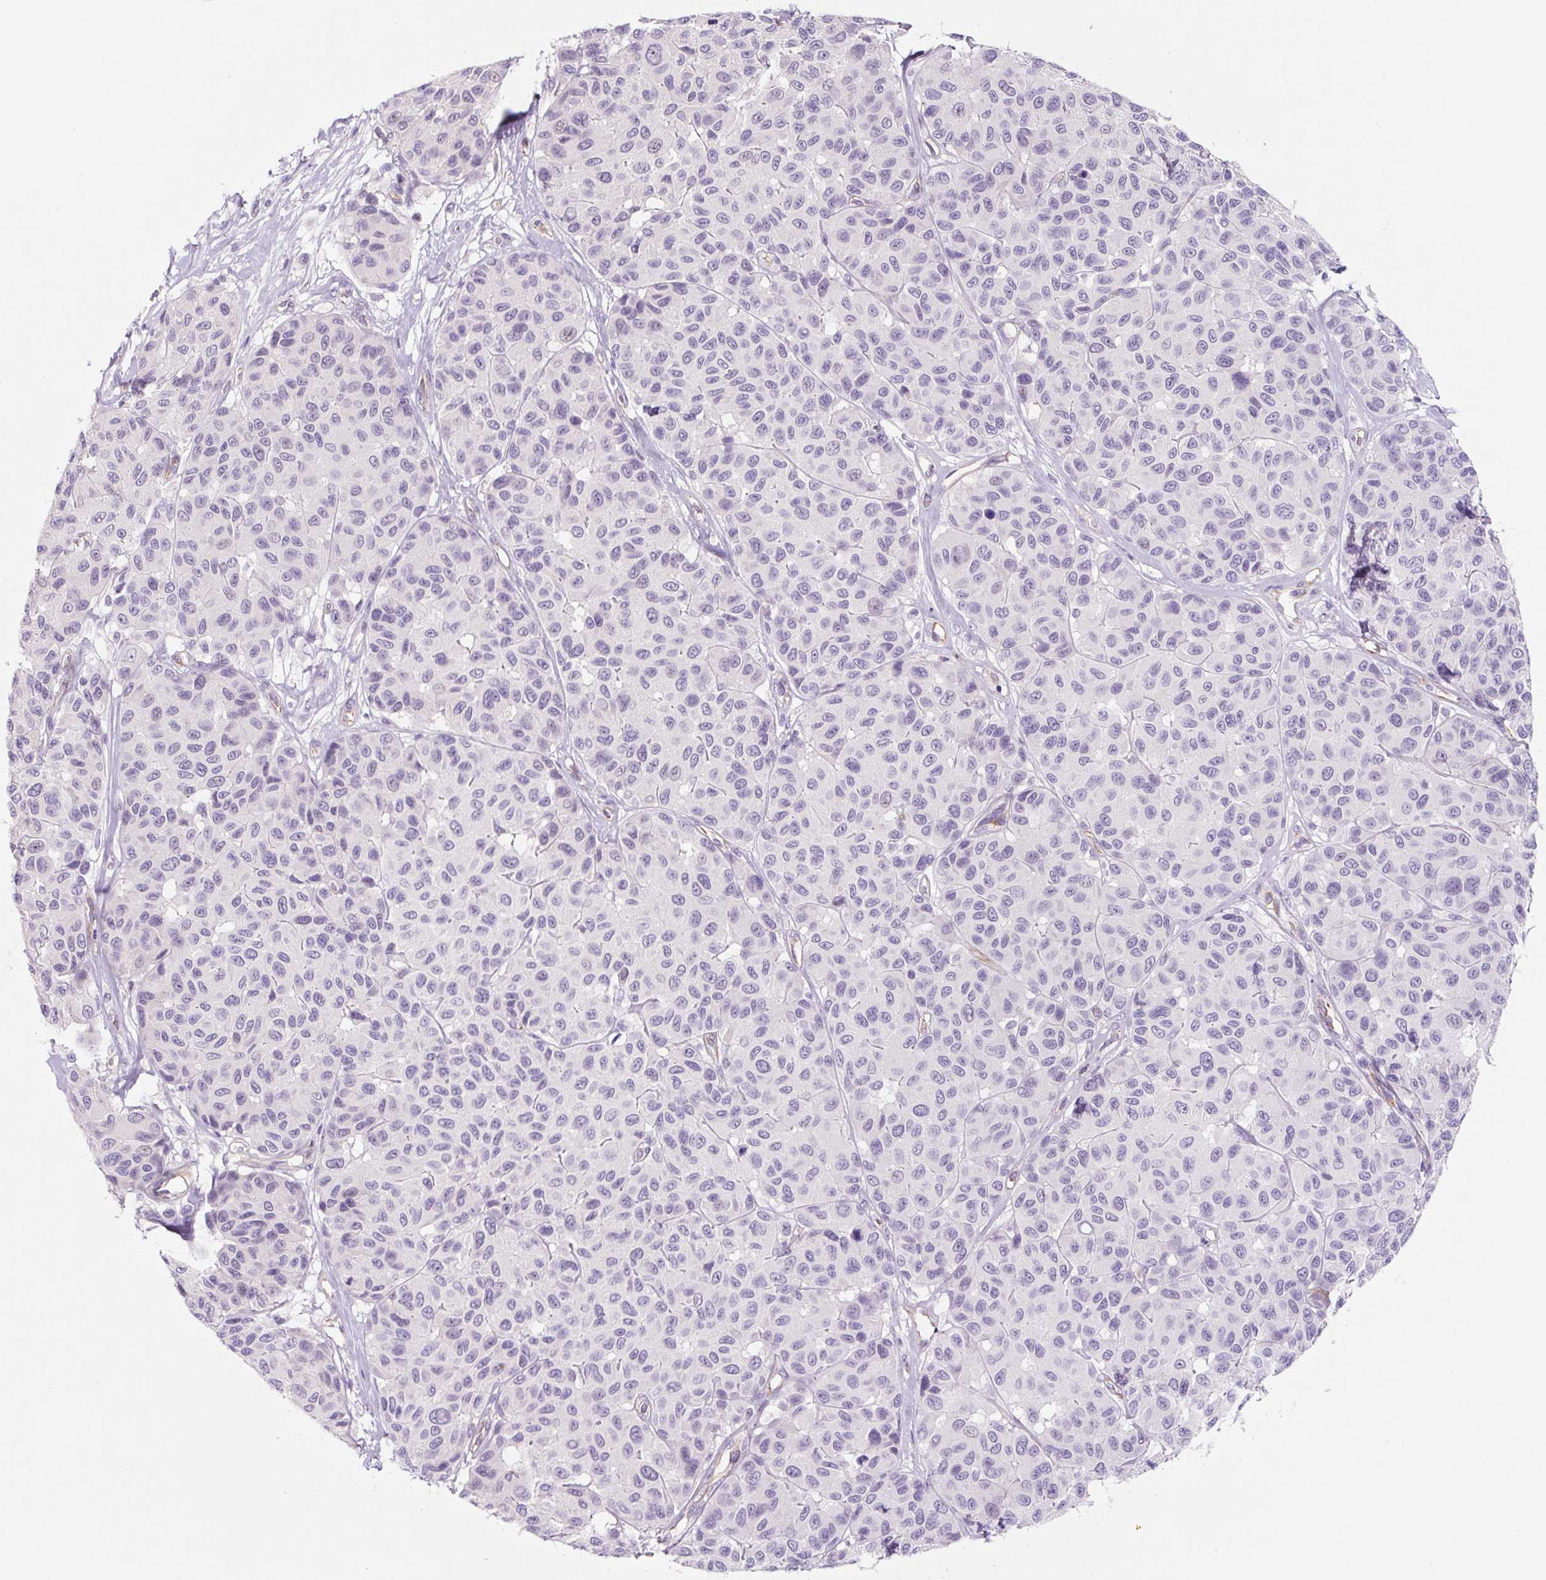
{"staining": {"intensity": "negative", "quantity": "none", "location": "none"}, "tissue": "melanoma", "cell_type": "Tumor cells", "image_type": "cancer", "snomed": [{"axis": "morphology", "description": "Malignant melanoma, NOS"}, {"axis": "topography", "description": "Skin"}], "caption": "IHC micrograph of neoplastic tissue: human malignant melanoma stained with DAB (3,3'-diaminobenzidine) reveals no significant protein expression in tumor cells. (Stains: DAB (3,3'-diaminobenzidine) immunohistochemistry (IHC) with hematoxylin counter stain, Microscopy: brightfield microscopy at high magnification).", "gene": "CCL25", "patient": {"sex": "female", "age": 66}}